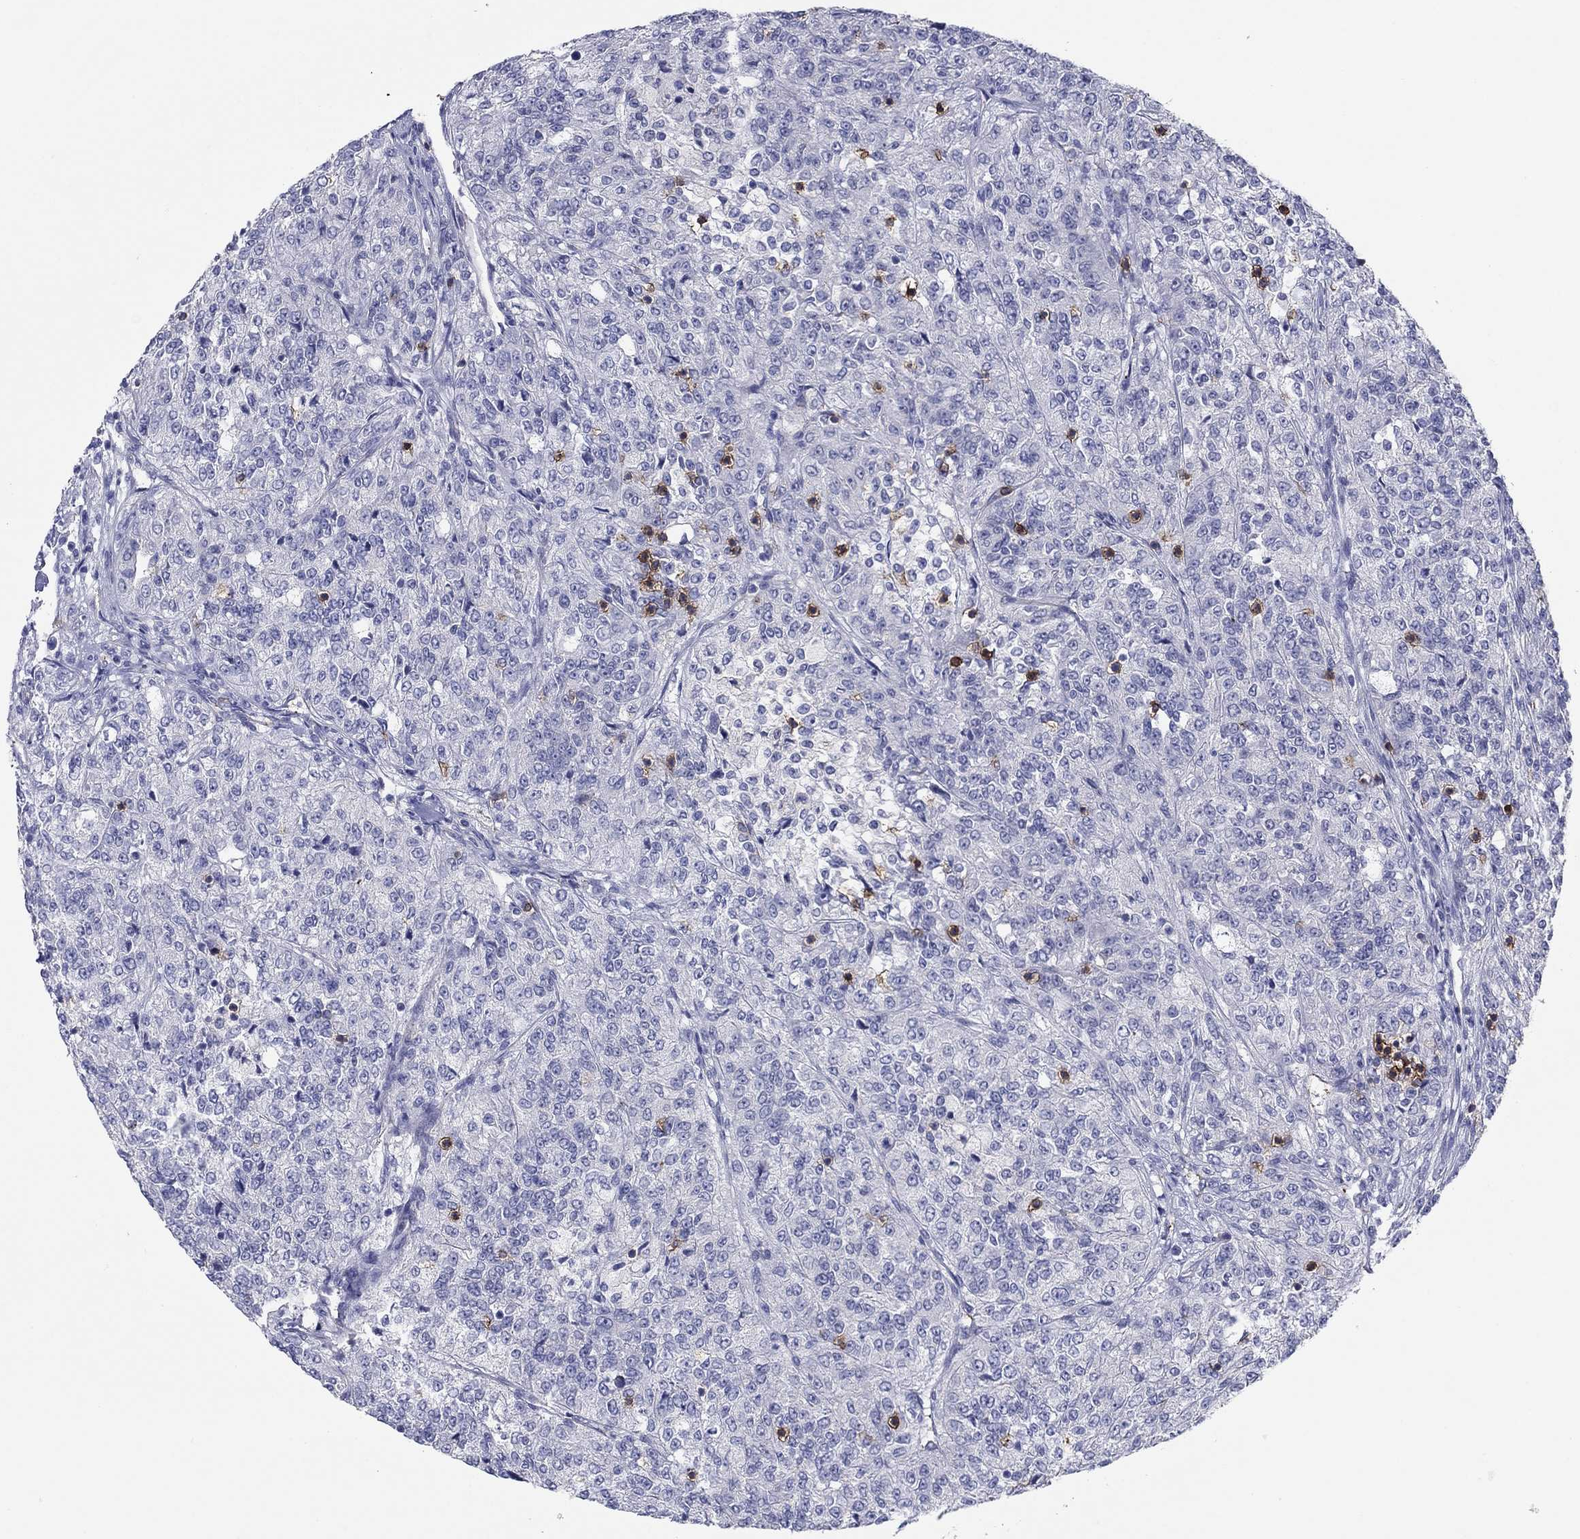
{"staining": {"intensity": "negative", "quantity": "none", "location": "none"}, "tissue": "renal cancer", "cell_type": "Tumor cells", "image_type": "cancer", "snomed": [{"axis": "morphology", "description": "Adenocarcinoma, NOS"}, {"axis": "topography", "description": "Kidney"}], "caption": "Tumor cells are negative for protein expression in human adenocarcinoma (renal).", "gene": "ITGAE", "patient": {"sex": "female", "age": 63}}